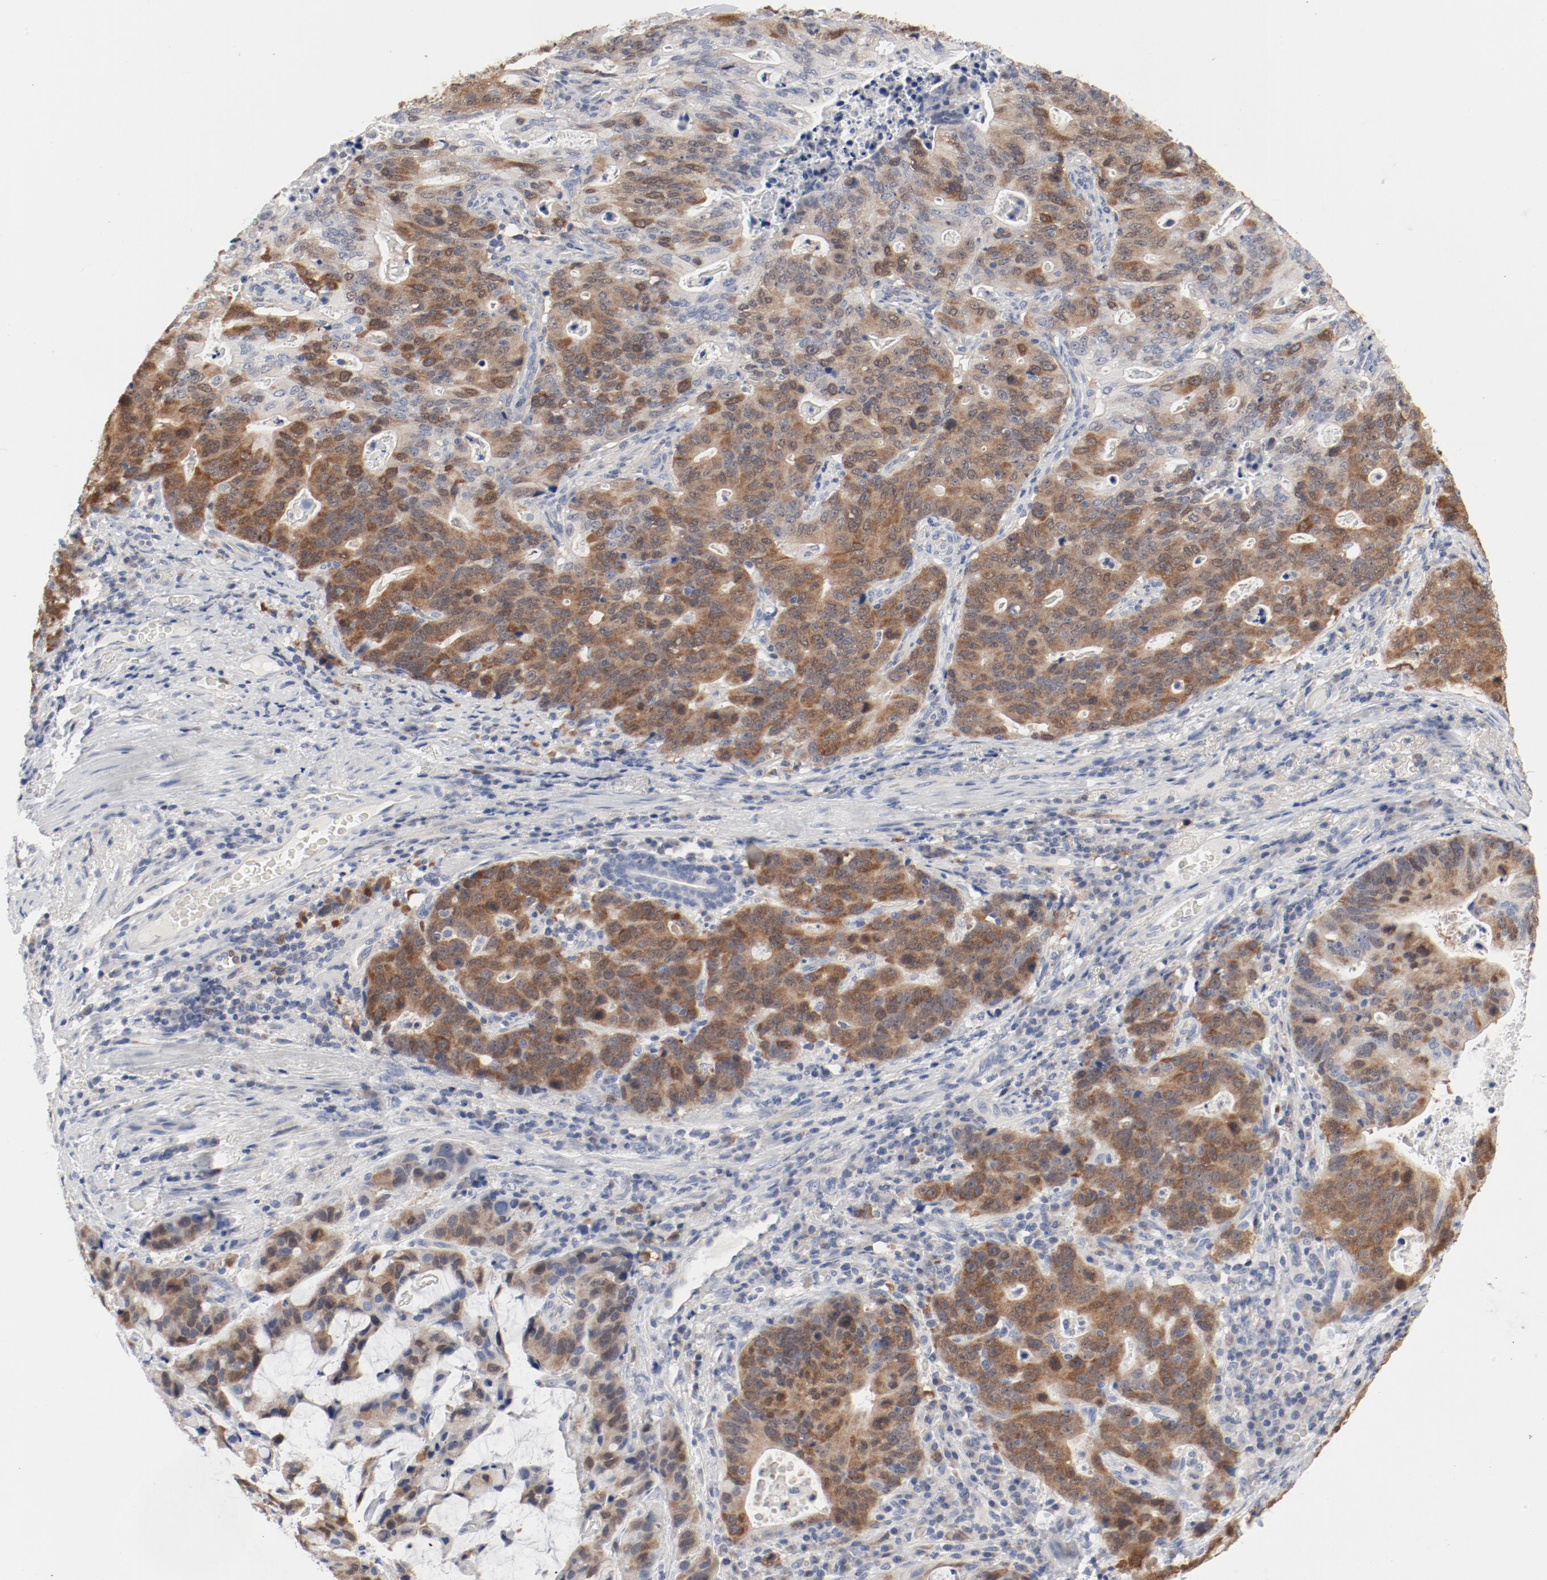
{"staining": {"intensity": "moderate", "quantity": ">75%", "location": "cytoplasmic/membranous,nuclear"}, "tissue": "stomach cancer", "cell_type": "Tumor cells", "image_type": "cancer", "snomed": [{"axis": "morphology", "description": "Adenocarcinoma, NOS"}, {"axis": "topography", "description": "Esophagus"}, {"axis": "topography", "description": "Stomach"}], "caption": "There is medium levels of moderate cytoplasmic/membranous and nuclear expression in tumor cells of stomach cancer, as demonstrated by immunohistochemical staining (brown color).", "gene": "CDK1", "patient": {"sex": "male", "age": 74}}